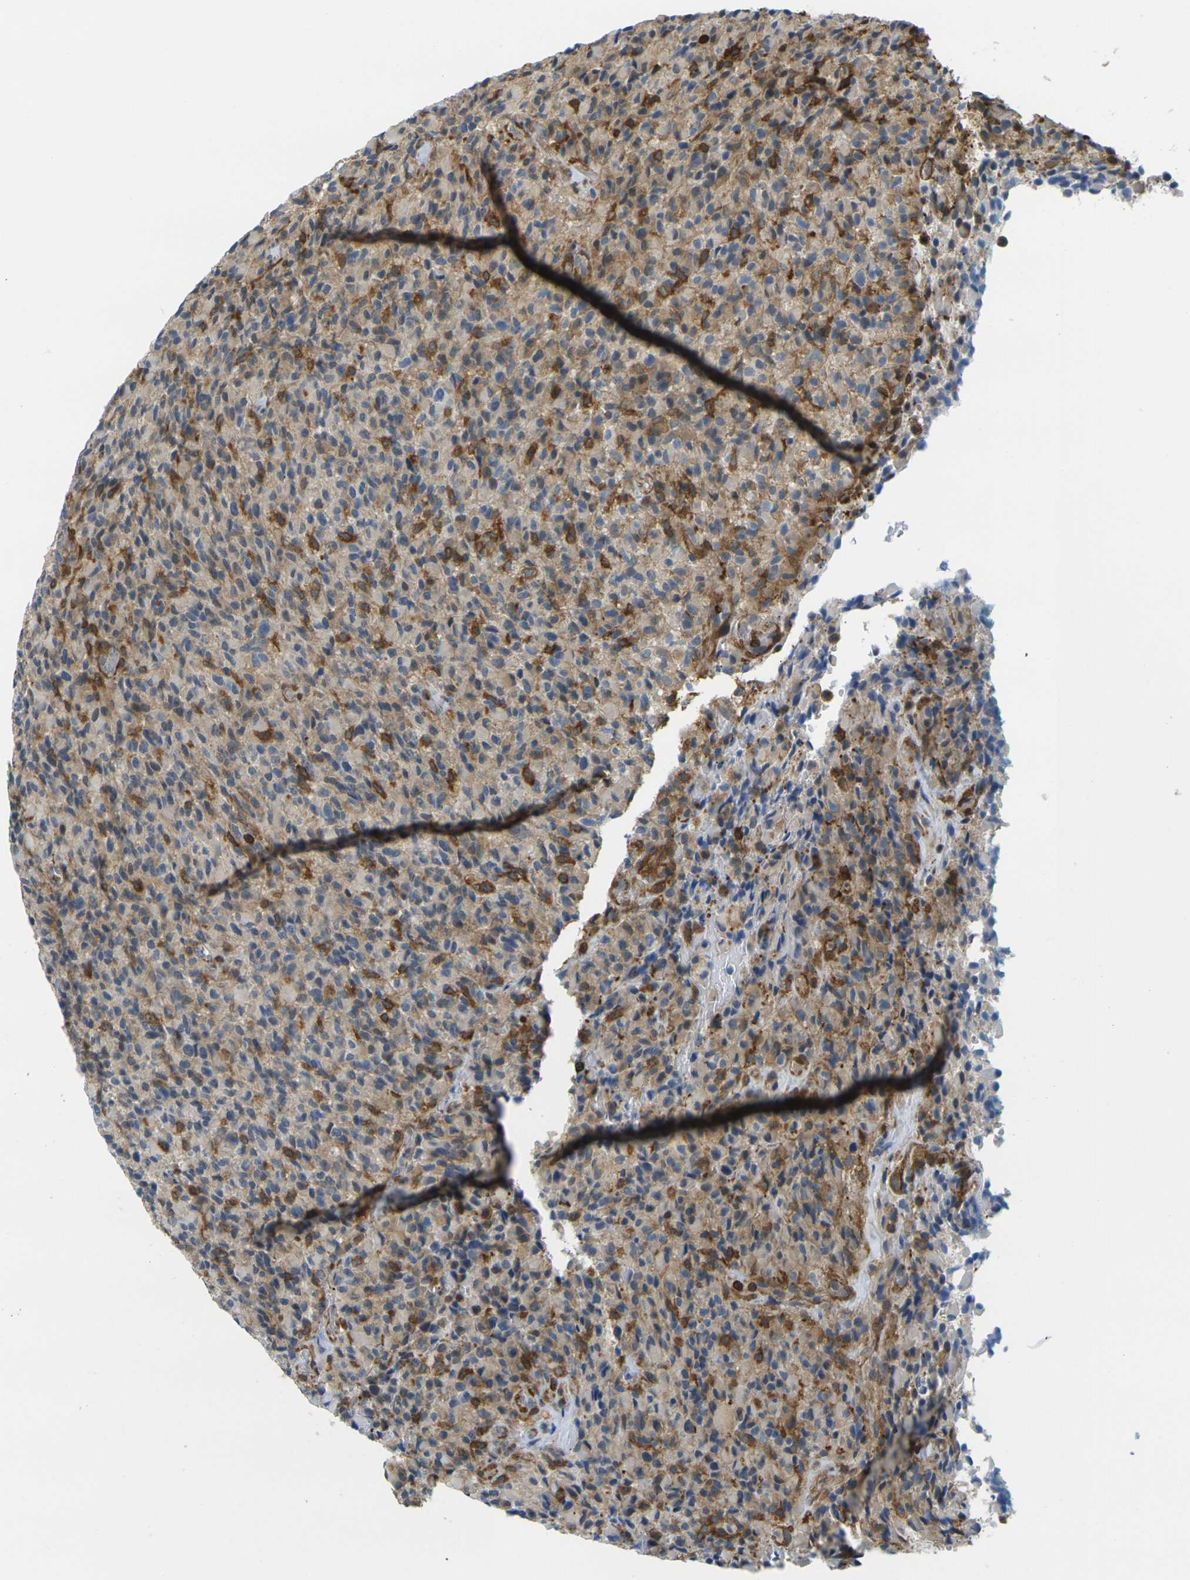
{"staining": {"intensity": "moderate", "quantity": "25%-75%", "location": "cytoplasmic/membranous"}, "tissue": "glioma", "cell_type": "Tumor cells", "image_type": "cancer", "snomed": [{"axis": "morphology", "description": "Glioma, malignant, High grade"}, {"axis": "topography", "description": "Brain"}], "caption": "Immunohistochemistry (DAB (3,3'-diaminobenzidine)) staining of glioma demonstrates moderate cytoplasmic/membranous protein positivity in approximately 25%-75% of tumor cells. (DAB (3,3'-diaminobenzidine) IHC, brown staining for protein, blue staining for nuclei).", "gene": "LASP1", "patient": {"sex": "male", "age": 71}}